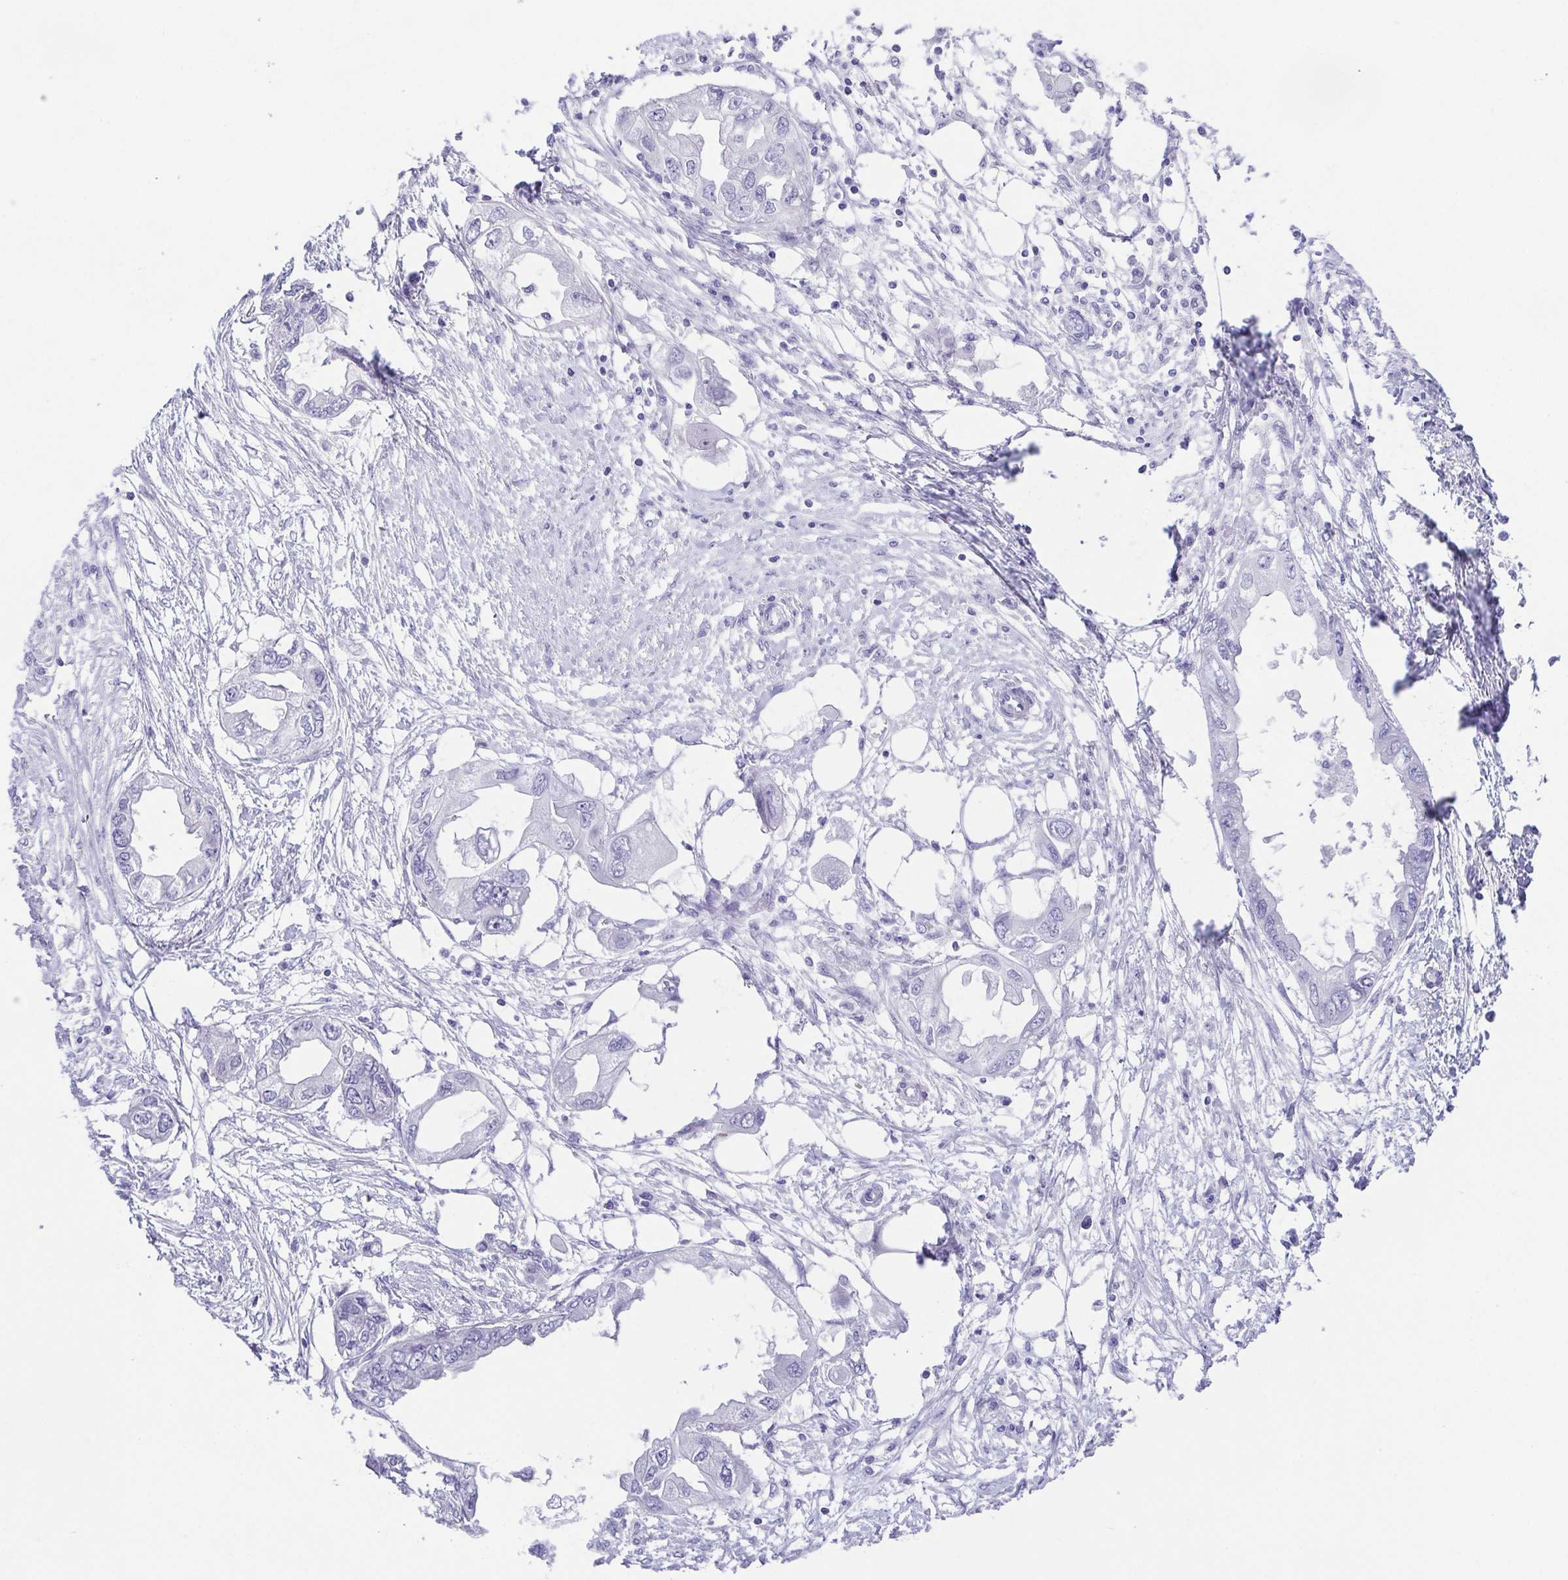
{"staining": {"intensity": "negative", "quantity": "none", "location": "none"}, "tissue": "endometrial cancer", "cell_type": "Tumor cells", "image_type": "cancer", "snomed": [{"axis": "morphology", "description": "Adenocarcinoma, NOS"}, {"axis": "morphology", "description": "Adenocarcinoma, metastatic, NOS"}, {"axis": "topography", "description": "Adipose tissue"}, {"axis": "topography", "description": "Endometrium"}], "caption": "IHC of human endometrial adenocarcinoma exhibits no positivity in tumor cells.", "gene": "LUZP4", "patient": {"sex": "female", "age": 67}}